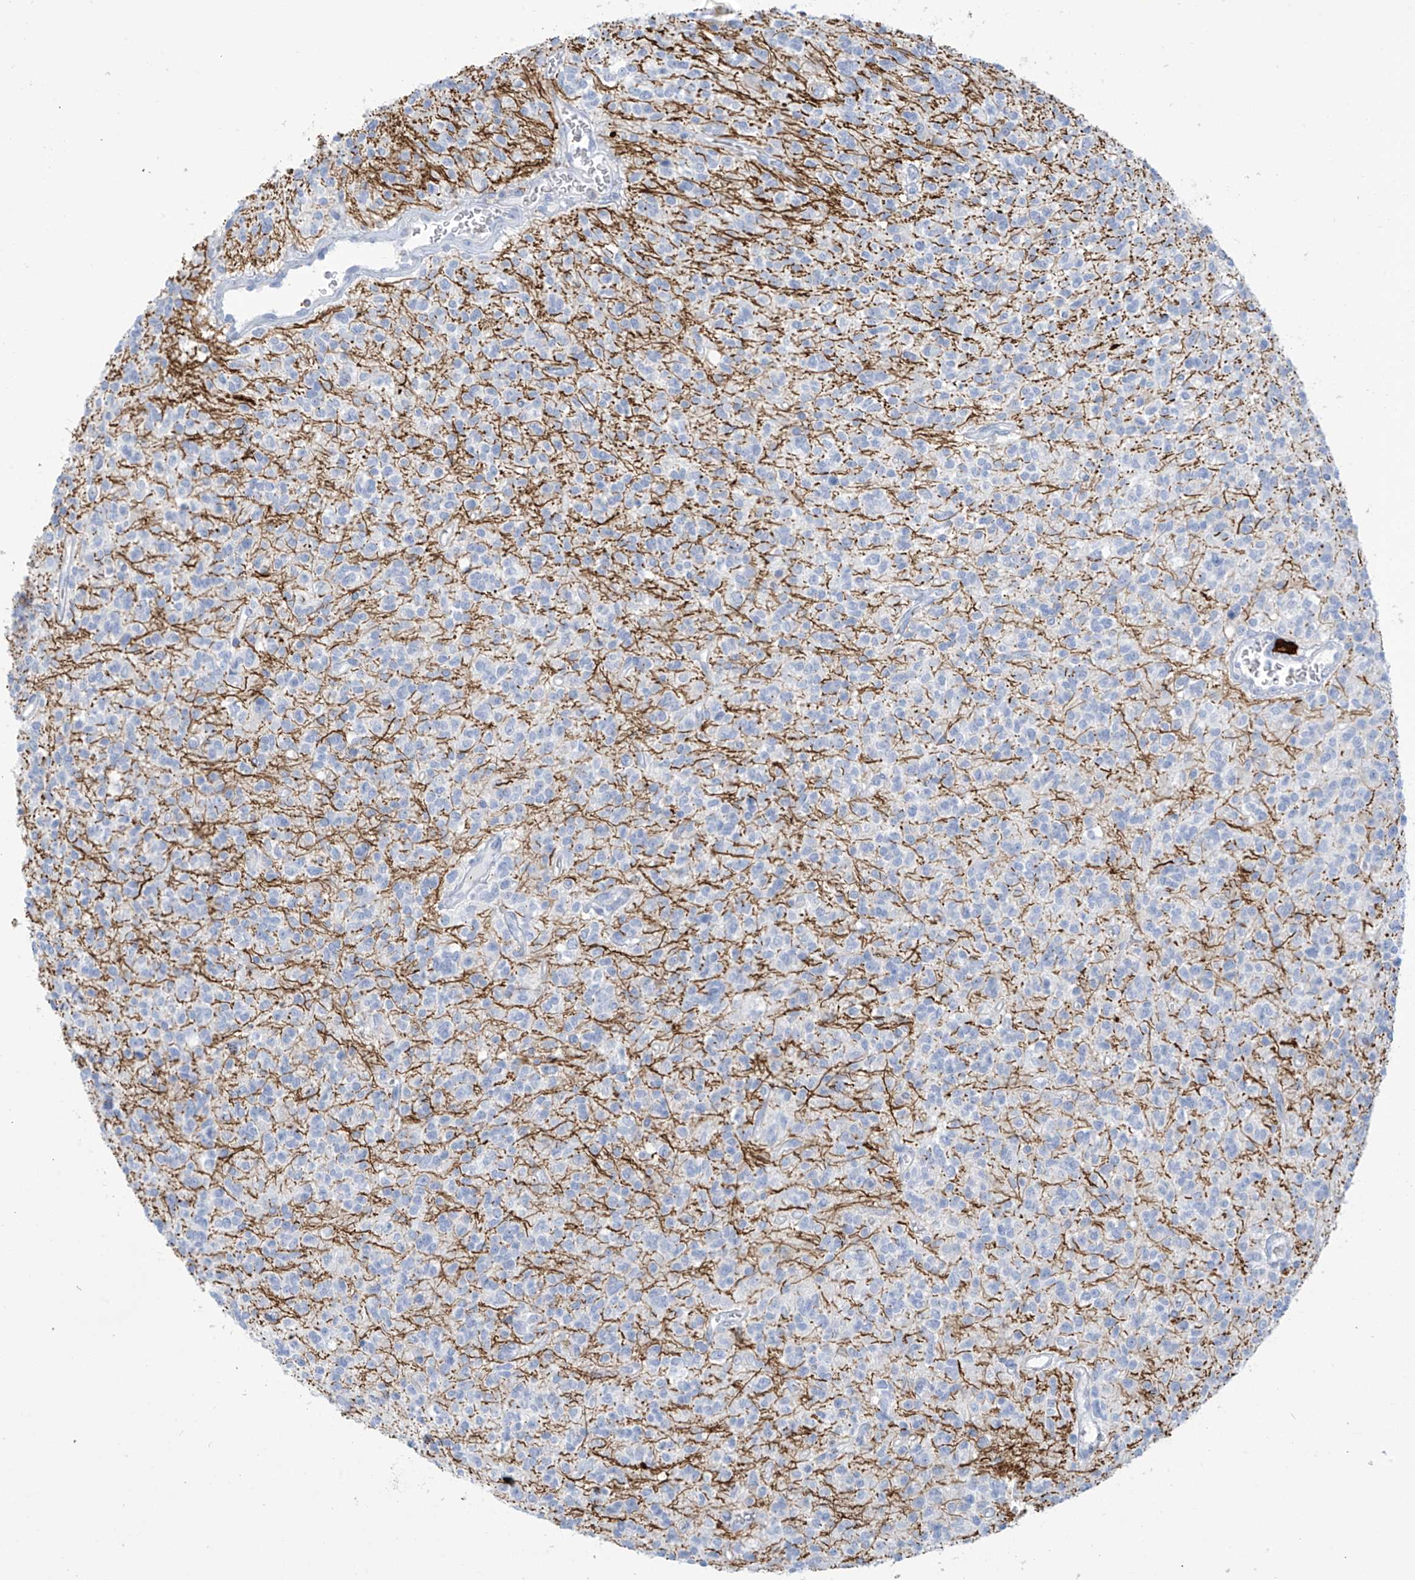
{"staining": {"intensity": "negative", "quantity": "none", "location": "none"}, "tissue": "glioma", "cell_type": "Tumor cells", "image_type": "cancer", "snomed": [{"axis": "morphology", "description": "Glioma, malignant, High grade"}, {"axis": "topography", "description": "Brain"}], "caption": "Glioma stained for a protein using immunohistochemistry demonstrates no expression tumor cells.", "gene": "TRMT2B", "patient": {"sex": "male", "age": 34}}